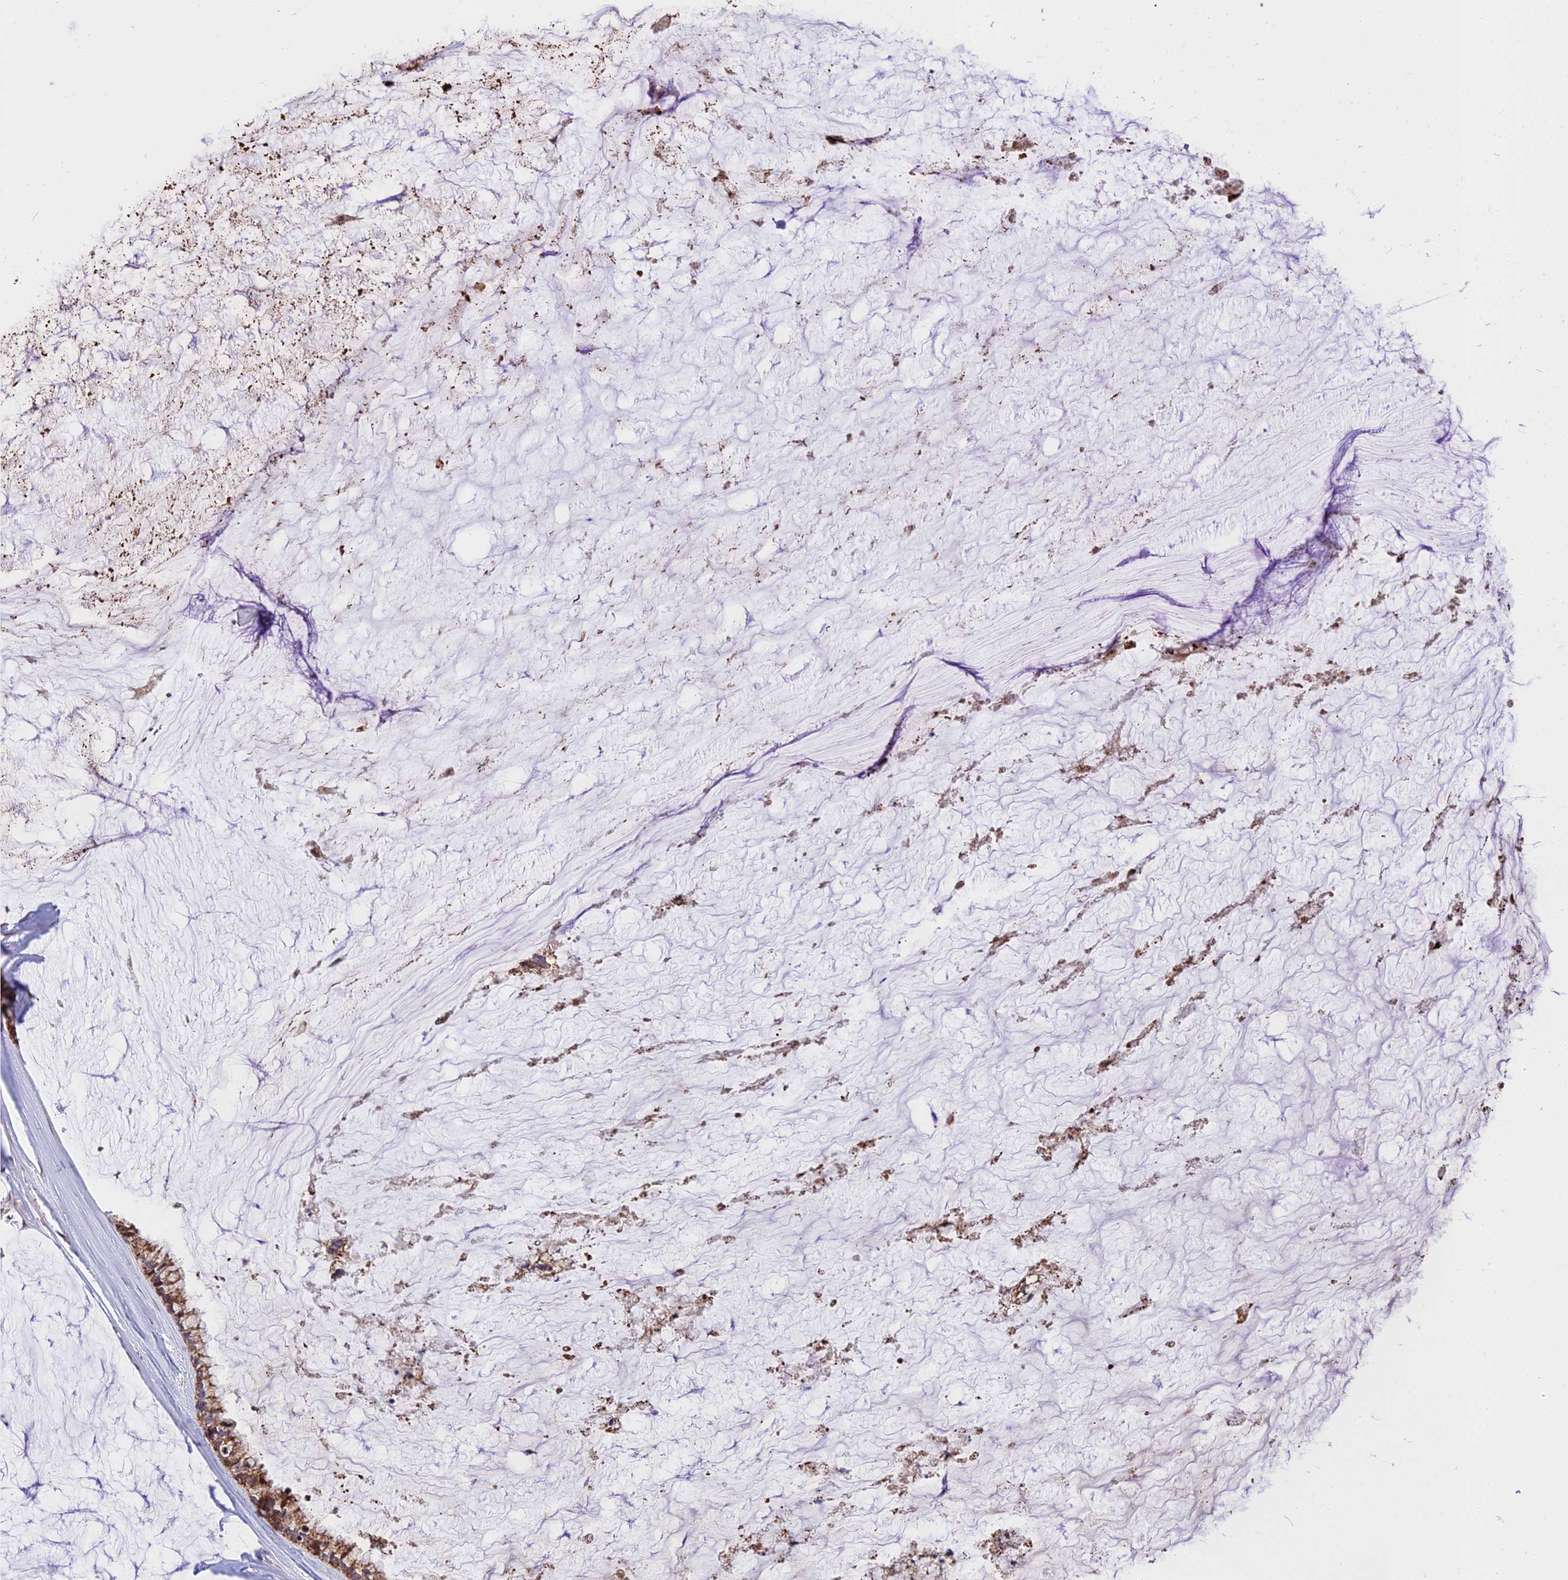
{"staining": {"intensity": "strong", "quantity": ">75%", "location": "cytoplasmic/membranous"}, "tissue": "ovarian cancer", "cell_type": "Tumor cells", "image_type": "cancer", "snomed": [{"axis": "morphology", "description": "Cystadenocarcinoma, mucinous, NOS"}, {"axis": "topography", "description": "Ovary"}], "caption": "Ovarian cancer (mucinous cystadenocarcinoma) was stained to show a protein in brown. There is high levels of strong cytoplasmic/membranous staining in approximately >75% of tumor cells.", "gene": "RERGL", "patient": {"sex": "female", "age": 39}}